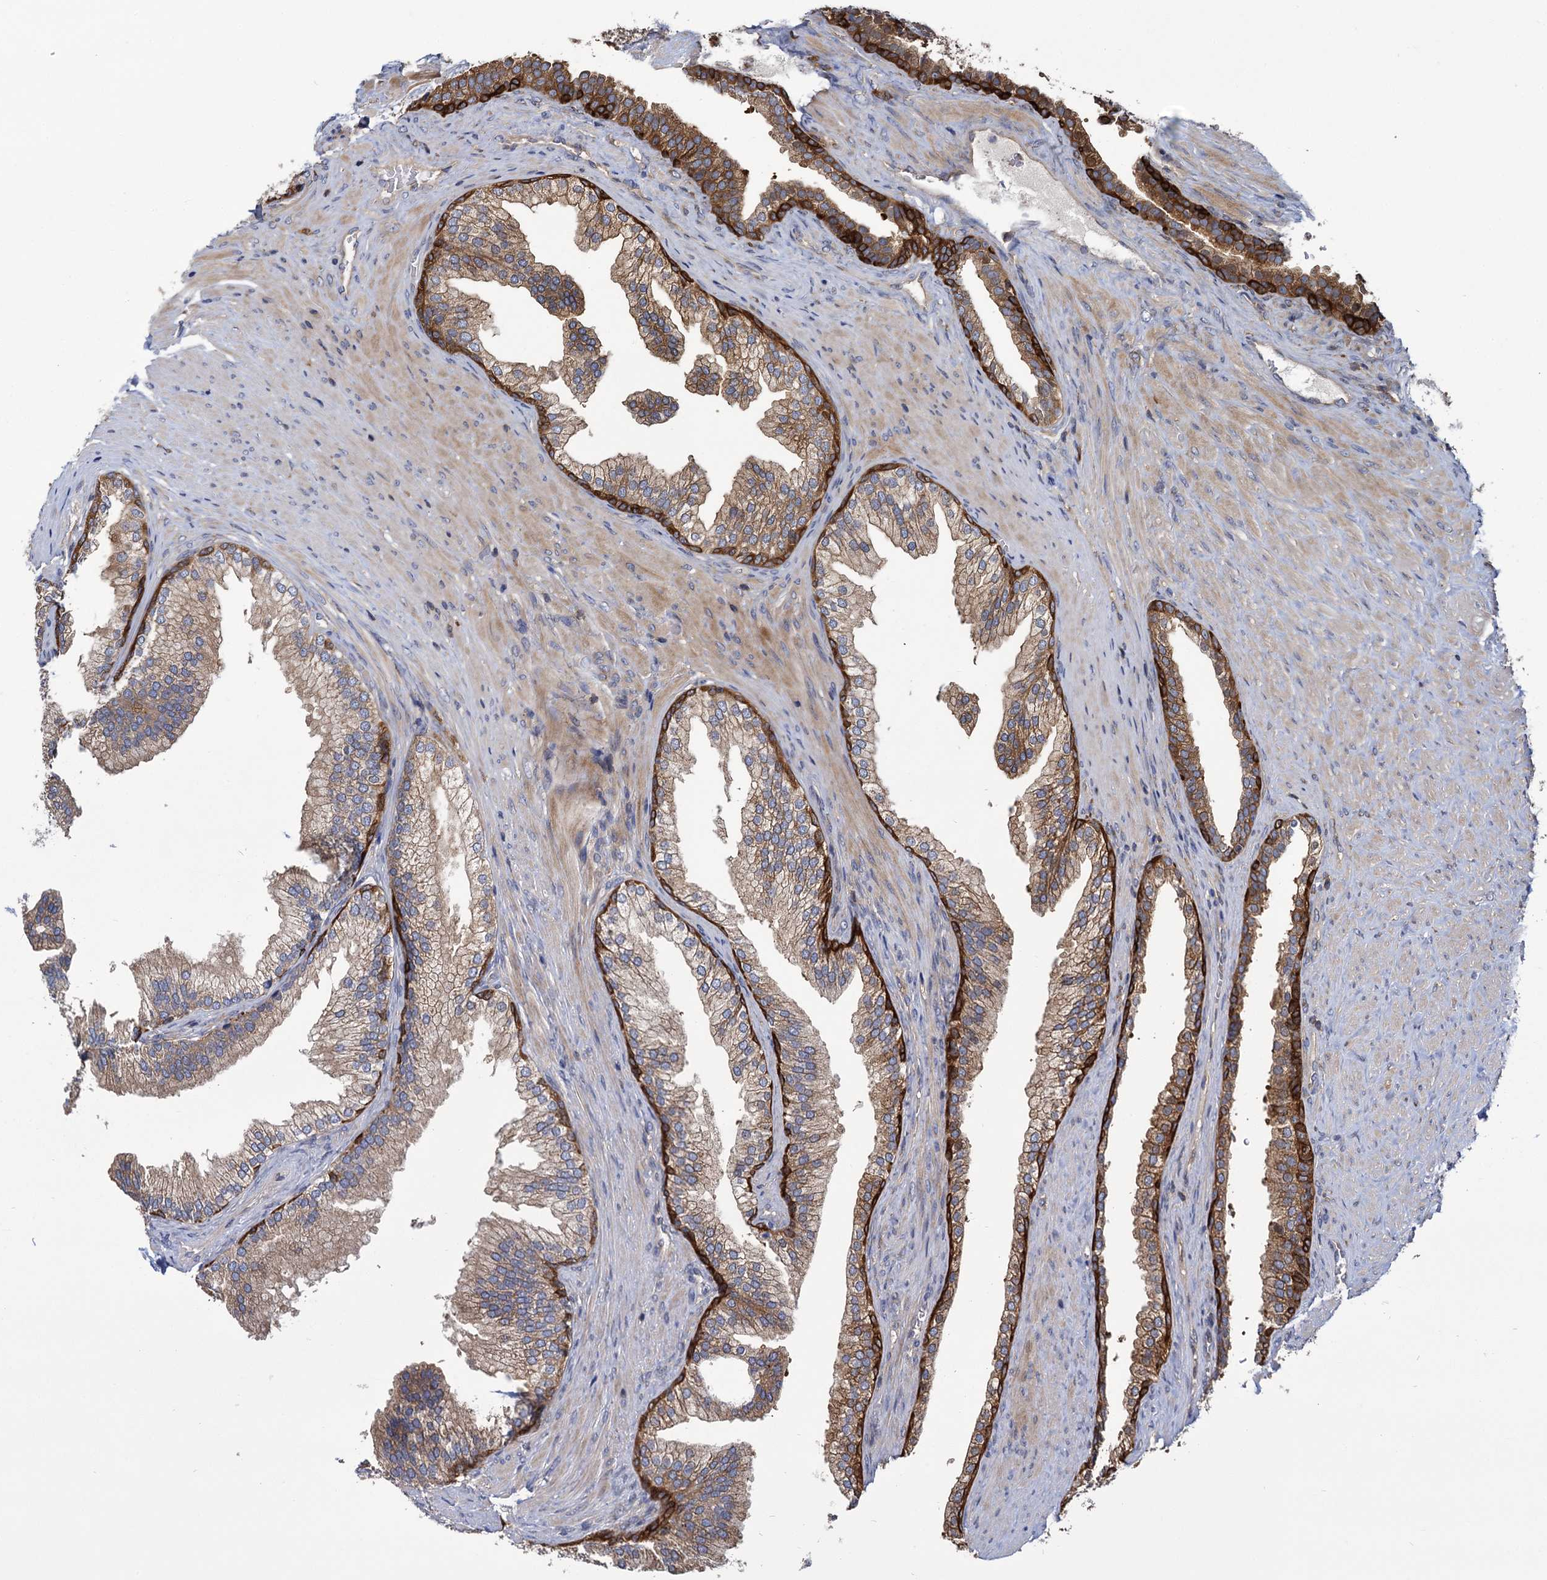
{"staining": {"intensity": "moderate", "quantity": ">75%", "location": "cytoplasmic/membranous"}, "tissue": "prostate", "cell_type": "Glandular cells", "image_type": "normal", "snomed": [{"axis": "morphology", "description": "Normal tissue, NOS"}, {"axis": "topography", "description": "Prostate"}], "caption": "A brown stain shows moderate cytoplasmic/membranous staining of a protein in glandular cells of unremarkable prostate. Nuclei are stained in blue.", "gene": "GCLC", "patient": {"sex": "male", "age": 76}}